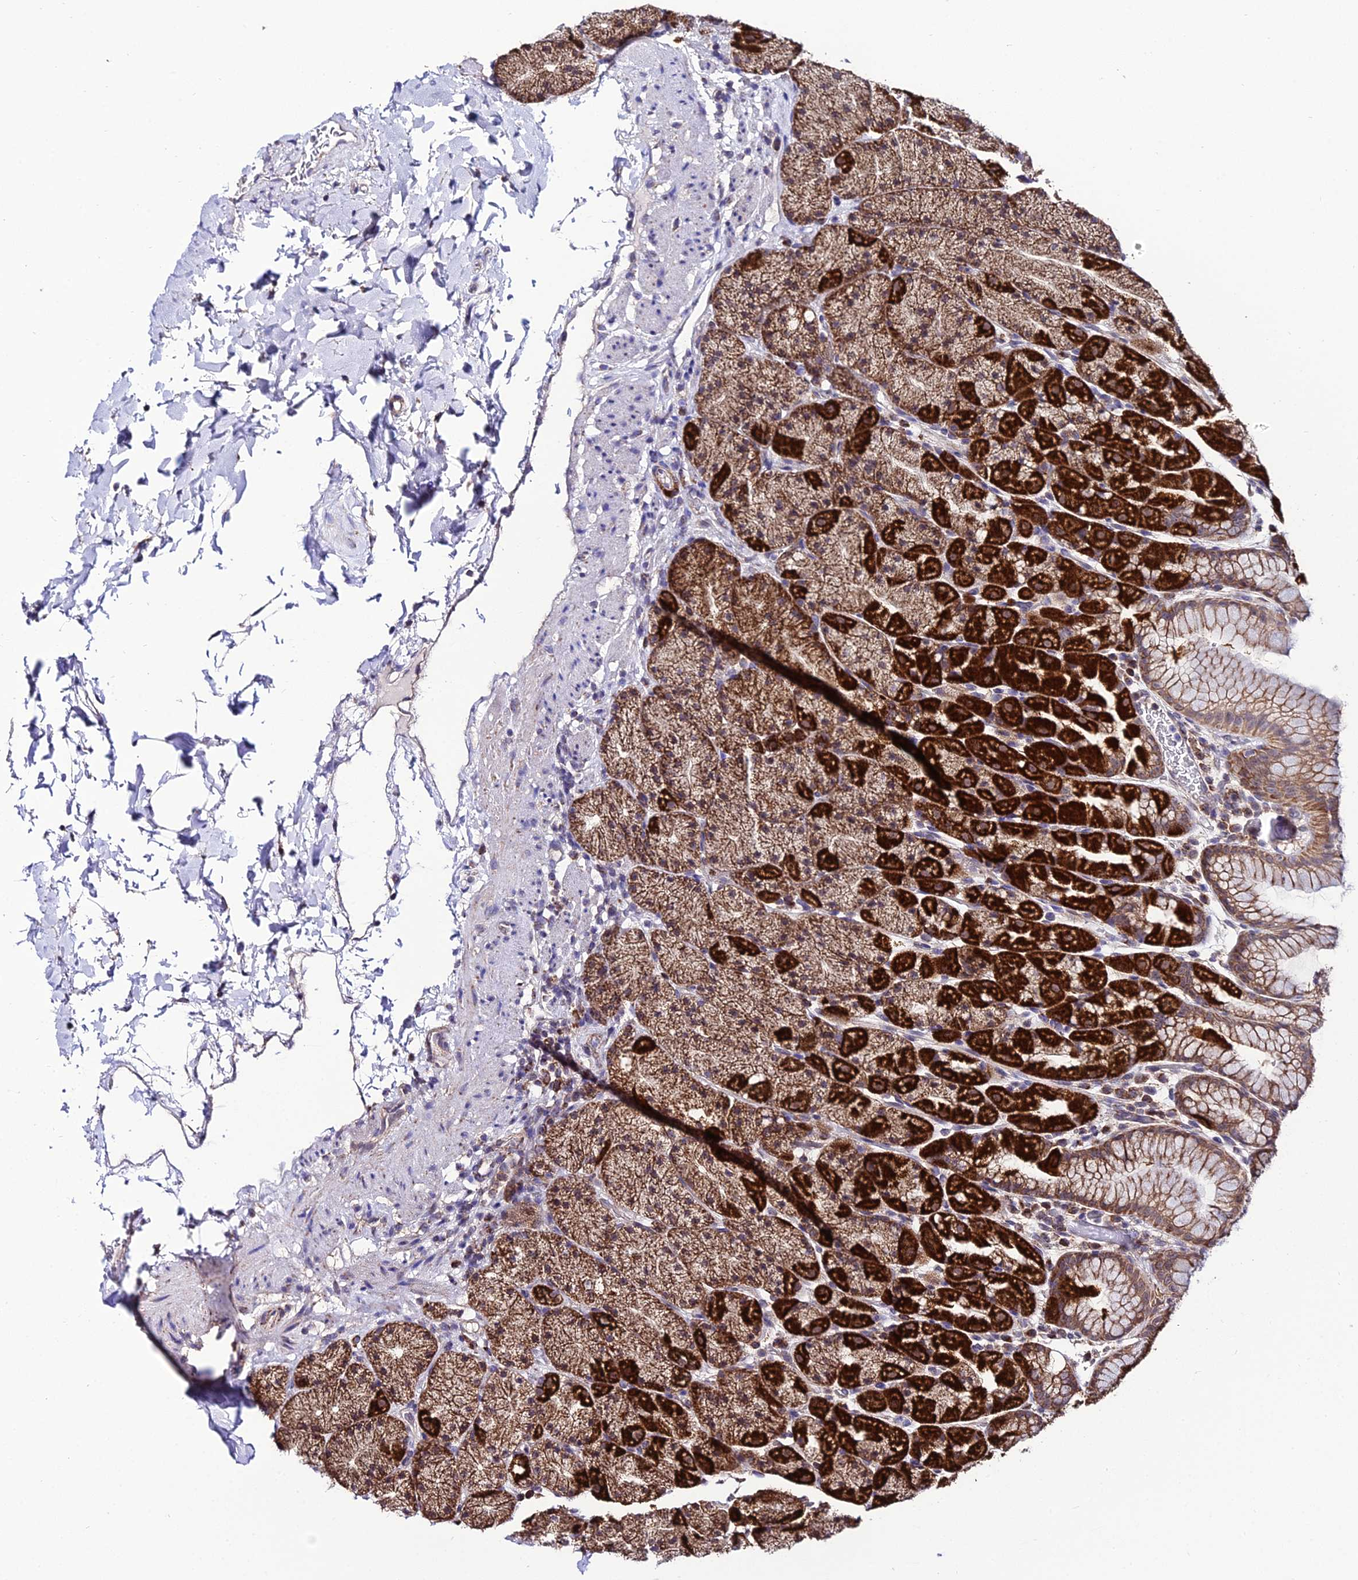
{"staining": {"intensity": "strong", "quantity": ">75%", "location": "nuclear"}, "tissue": "stomach", "cell_type": "Glandular cells", "image_type": "normal", "snomed": [{"axis": "morphology", "description": "Normal tissue, NOS"}, {"axis": "topography", "description": "Stomach, upper"}, {"axis": "topography", "description": "Stomach, lower"}], "caption": "A high-resolution image shows immunohistochemistry (IHC) staining of unremarkable stomach, which exhibits strong nuclear expression in about >75% of glandular cells.", "gene": "PSMD2", "patient": {"sex": "male", "age": 67}}